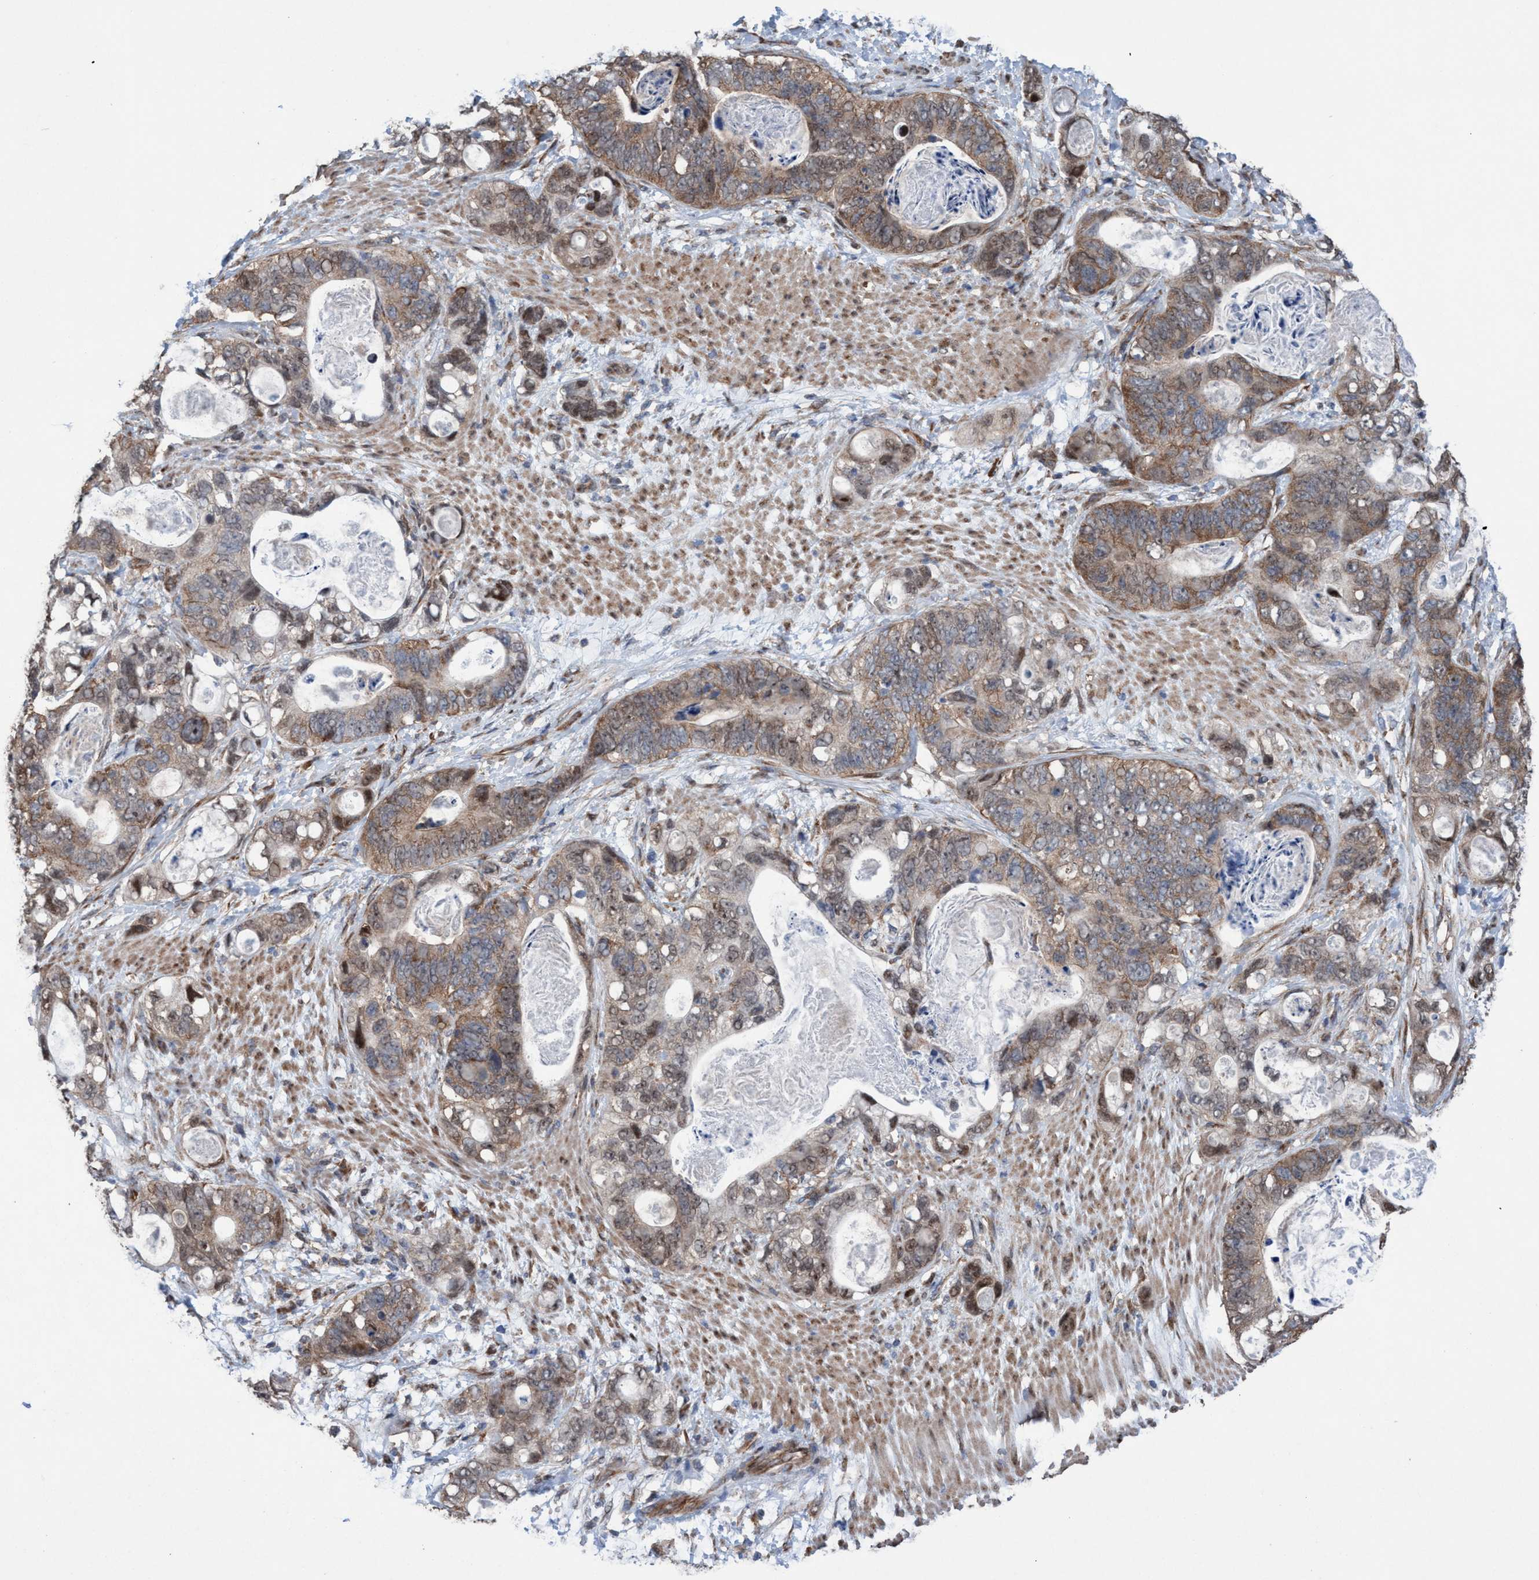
{"staining": {"intensity": "moderate", "quantity": ">75%", "location": "cytoplasmic/membranous,nuclear"}, "tissue": "stomach cancer", "cell_type": "Tumor cells", "image_type": "cancer", "snomed": [{"axis": "morphology", "description": "Normal tissue, NOS"}, {"axis": "morphology", "description": "Adenocarcinoma, NOS"}, {"axis": "topography", "description": "Stomach"}], "caption": "This micrograph exhibits immunohistochemistry staining of human stomach cancer (adenocarcinoma), with medium moderate cytoplasmic/membranous and nuclear expression in approximately >75% of tumor cells.", "gene": "METAP2", "patient": {"sex": "female", "age": 89}}